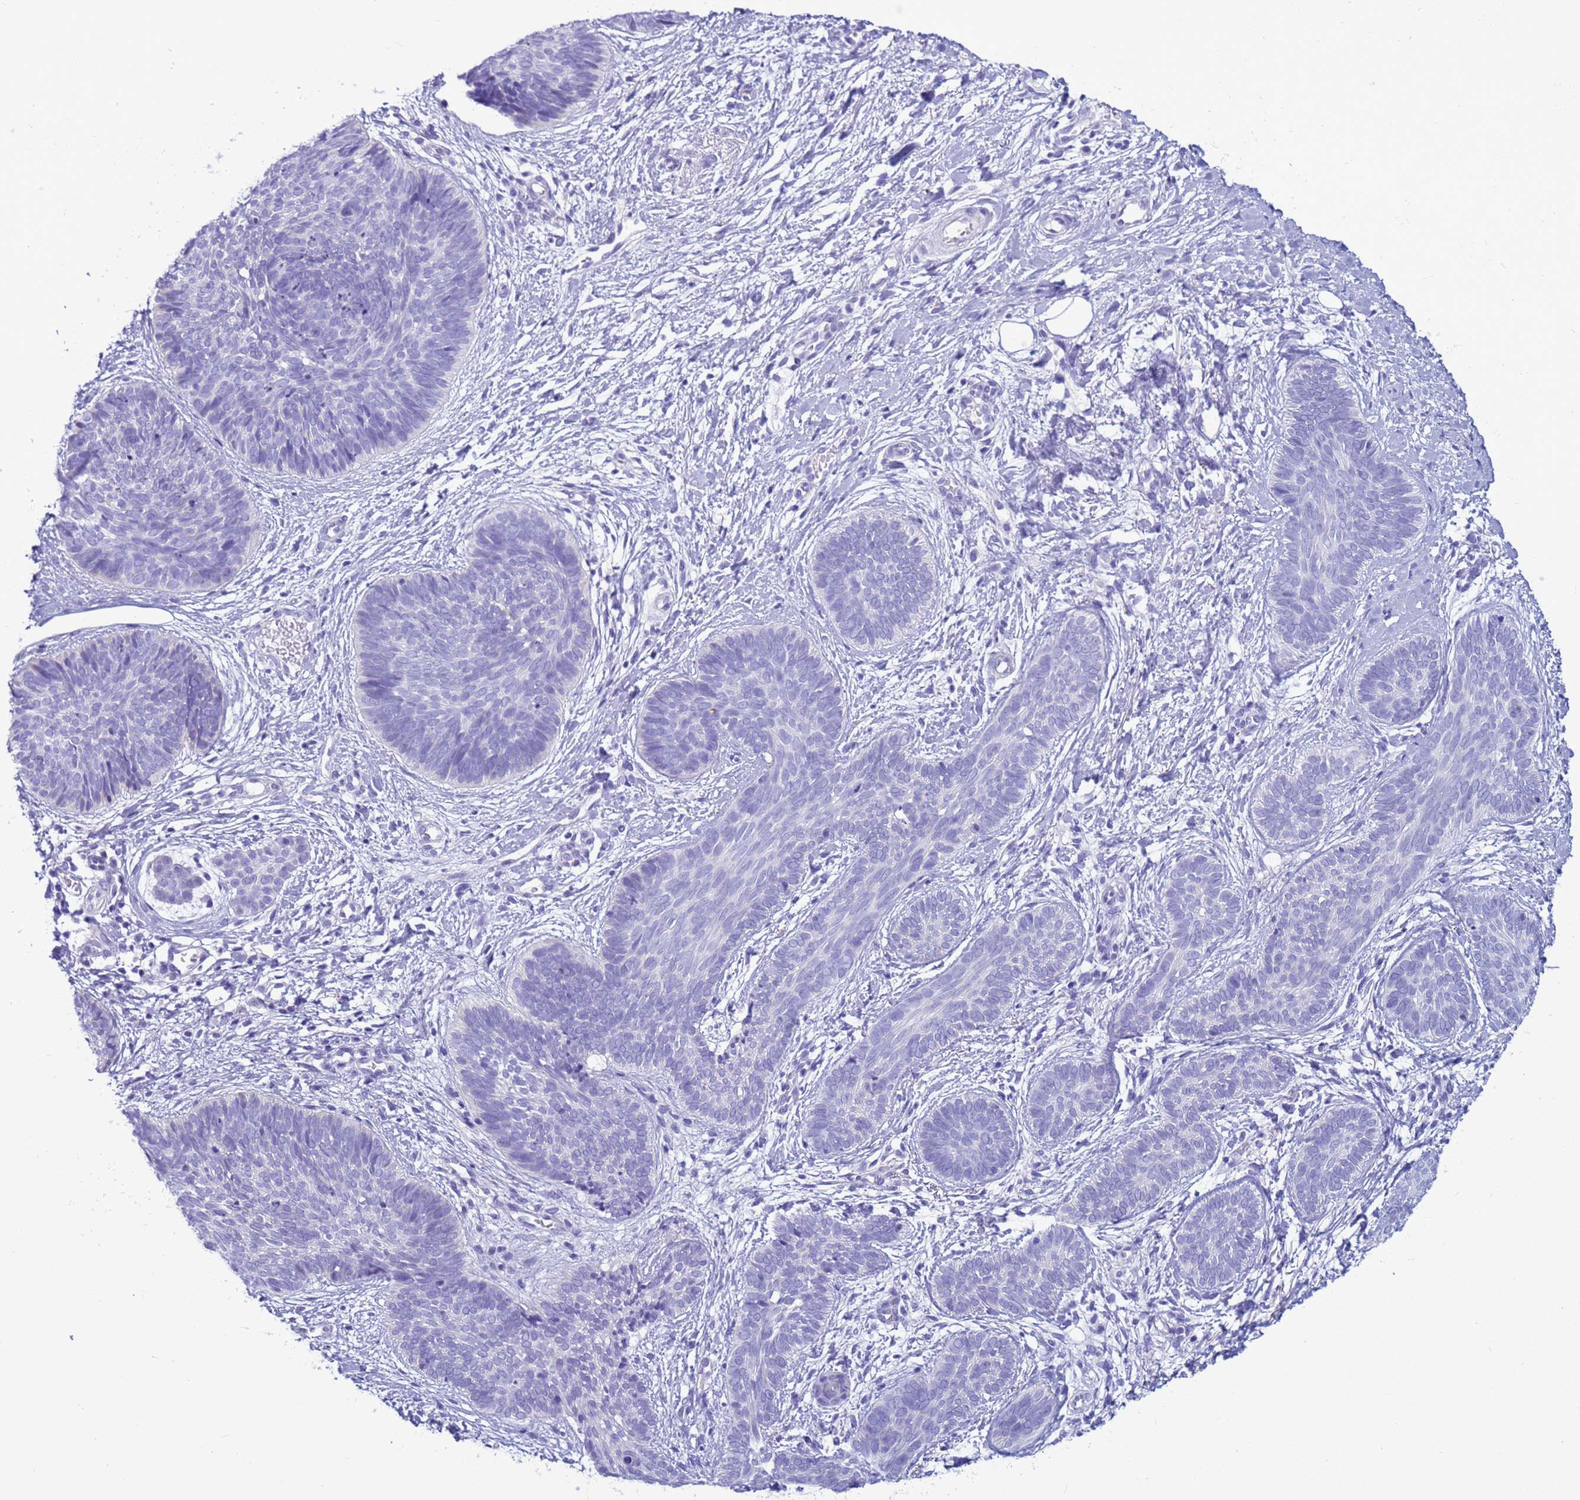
{"staining": {"intensity": "negative", "quantity": "none", "location": "none"}, "tissue": "skin cancer", "cell_type": "Tumor cells", "image_type": "cancer", "snomed": [{"axis": "morphology", "description": "Basal cell carcinoma"}, {"axis": "topography", "description": "Skin"}], "caption": "Immunohistochemistry (IHC) micrograph of human skin cancer (basal cell carcinoma) stained for a protein (brown), which demonstrates no positivity in tumor cells.", "gene": "CST4", "patient": {"sex": "female", "age": 81}}